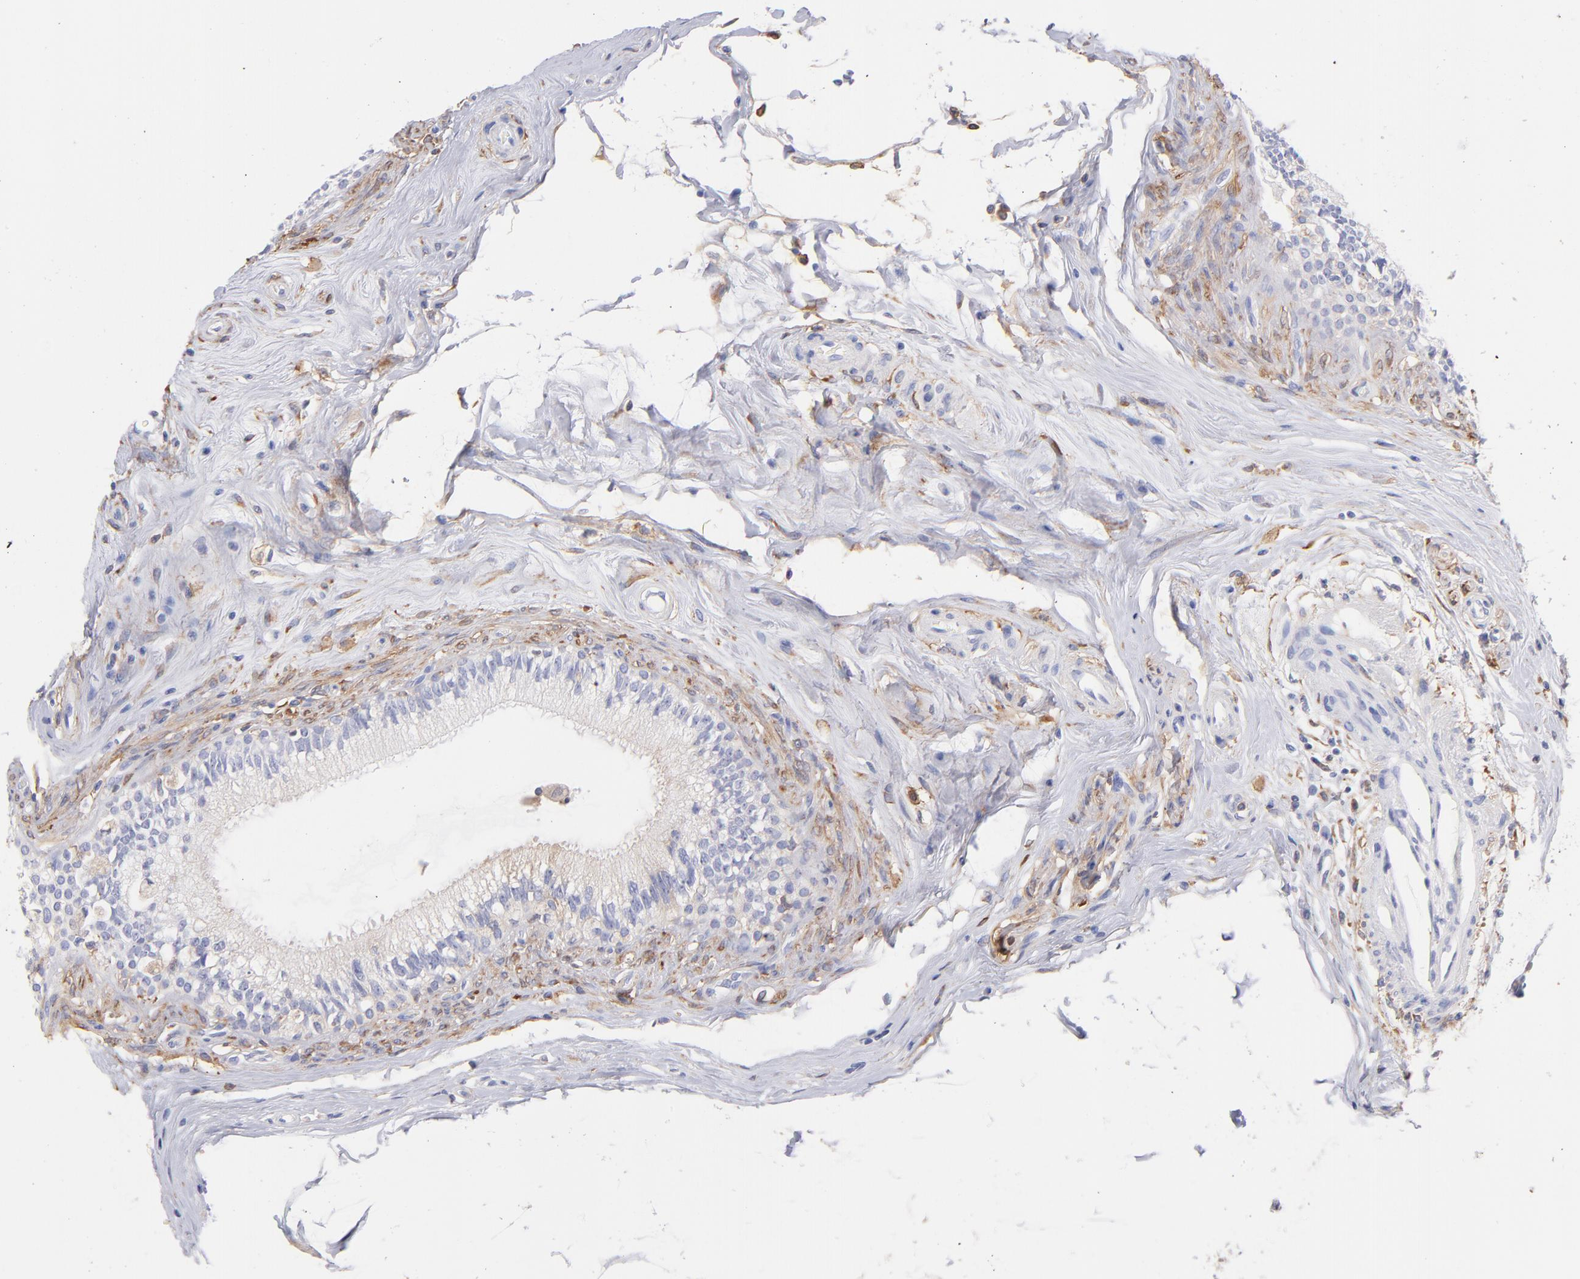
{"staining": {"intensity": "moderate", "quantity": ">75%", "location": "cytoplasmic/membranous"}, "tissue": "epididymis", "cell_type": "Glandular cells", "image_type": "normal", "snomed": [{"axis": "morphology", "description": "Normal tissue, NOS"}, {"axis": "morphology", "description": "Inflammation, NOS"}, {"axis": "topography", "description": "Epididymis"}], "caption": "A high-resolution histopathology image shows IHC staining of normal epididymis, which reveals moderate cytoplasmic/membranous staining in about >75% of glandular cells.", "gene": "PRKCA", "patient": {"sex": "male", "age": 84}}